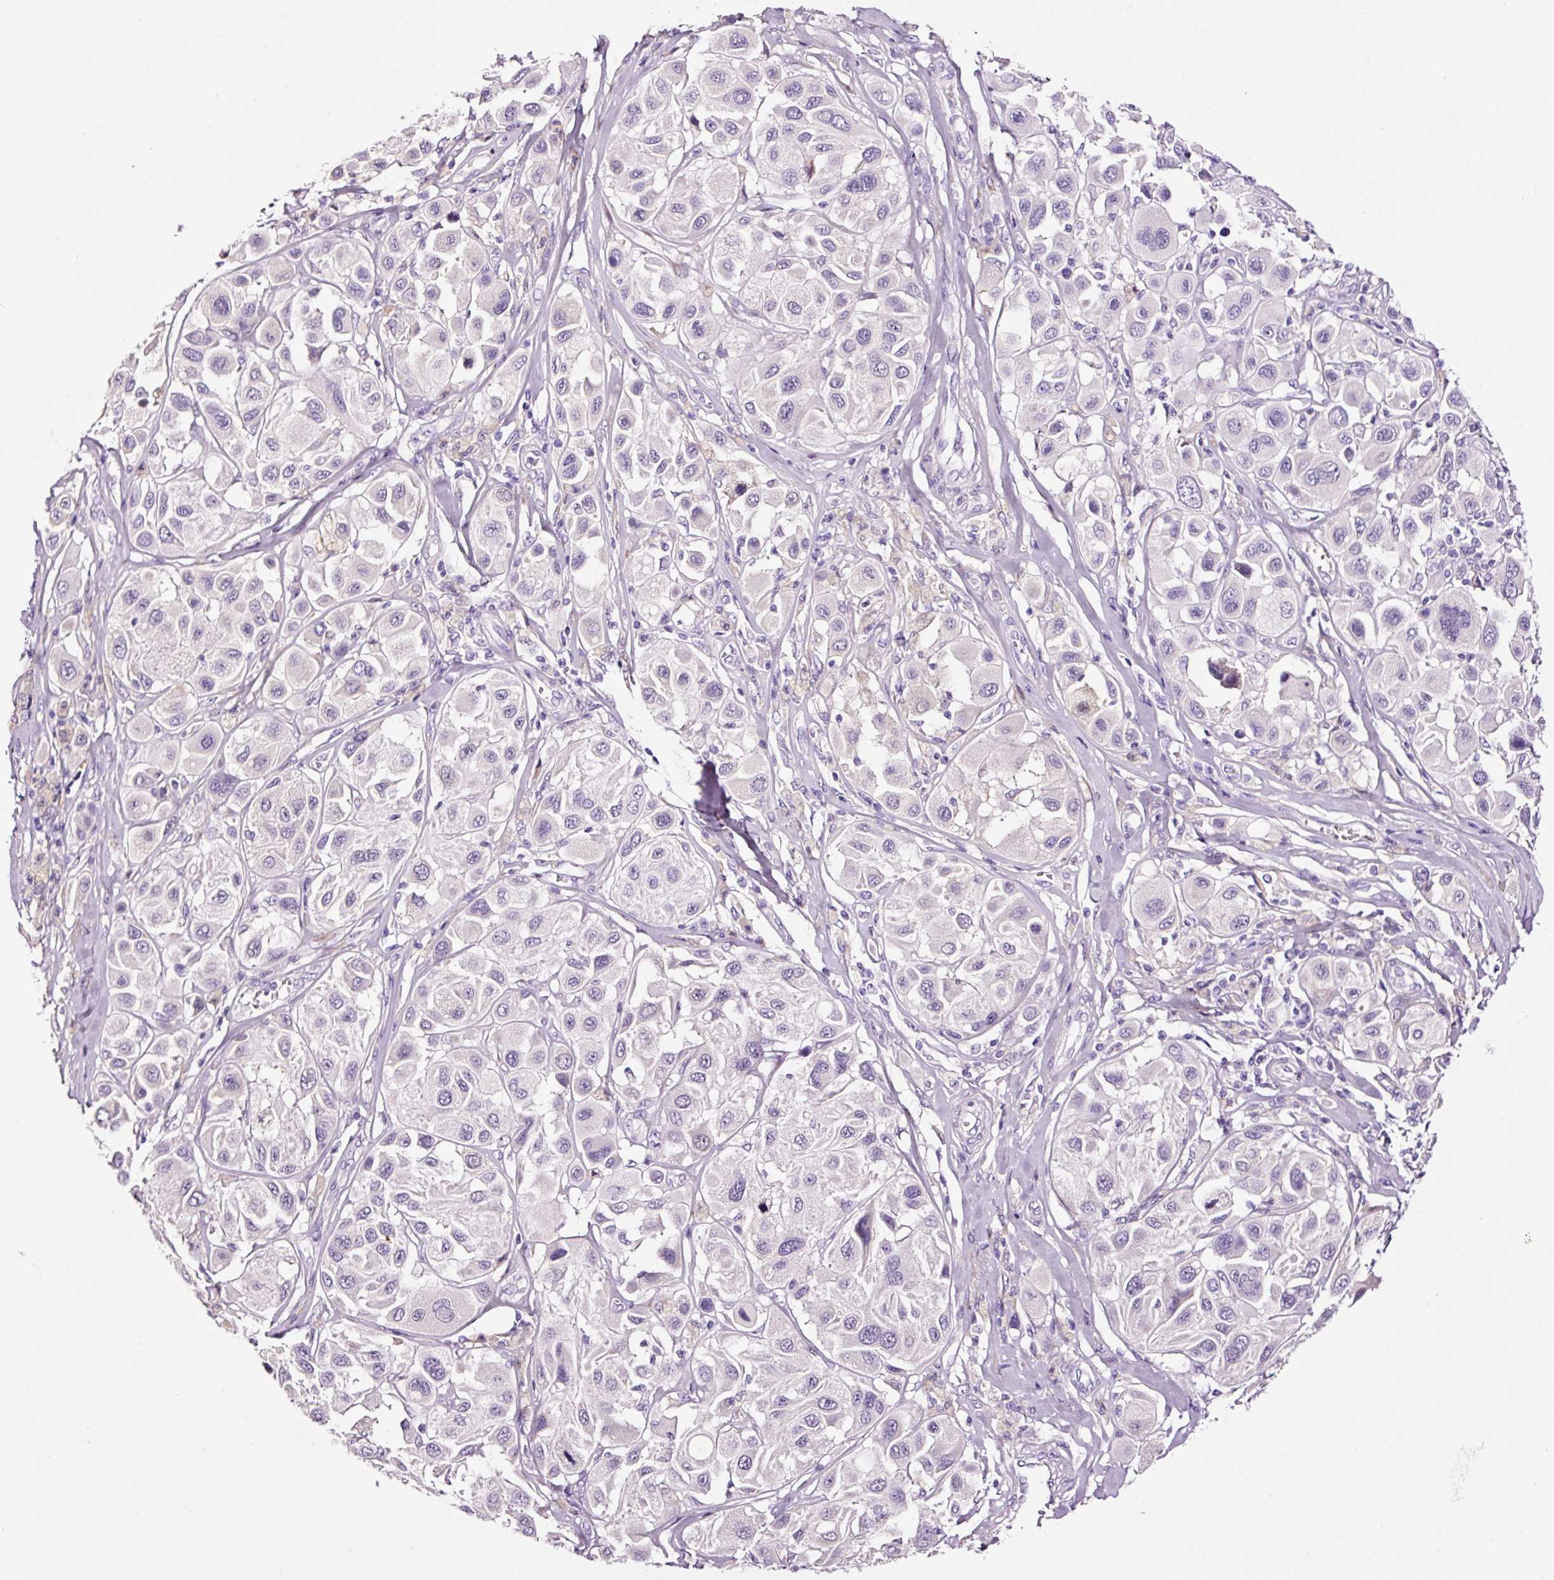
{"staining": {"intensity": "negative", "quantity": "none", "location": "none"}, "tissue": "melanoma", "cell_type": "Tumor cells", "image_type": "cancer", "snomed": [{"axis": "morphology", "description": "Malignant melanoma, Metastatic site"}, {"axis": "topography", "description": "Skin"}], "caption": "The IHC photomicrograph has no significant positivity in tumor cells of melanoma tissue. The staining is performed using DAB brown chromogen with nuclei counter-stained in using hematoxylin.", "gene": "PAM", "patient": {"sex": "male", "age": 41}}